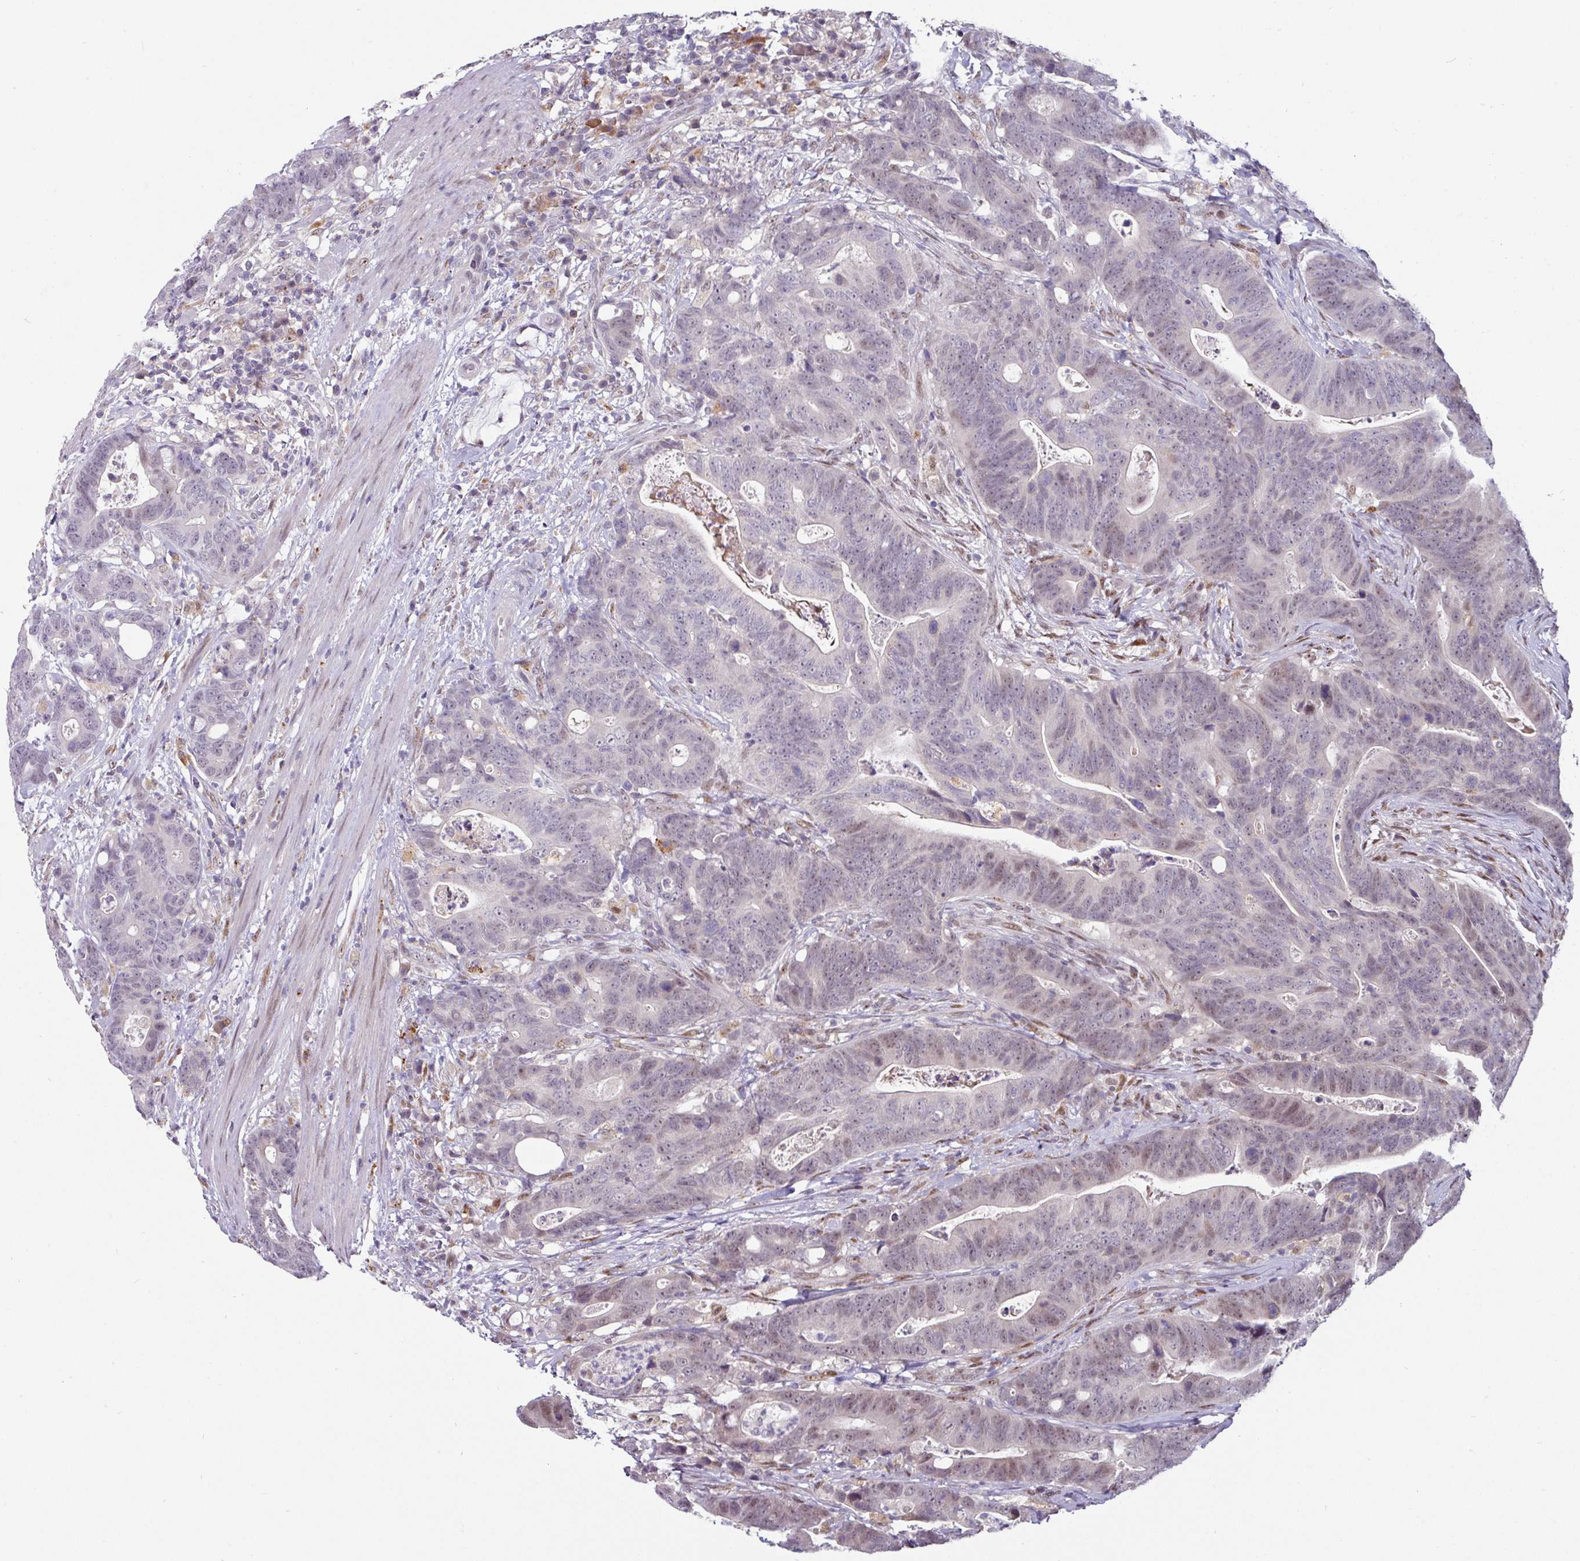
{"staining": {"intensity": "weak", "quantity": "<25%", "location": "nuclear"}, "tissue": "colorectal cancer", "cell_type": "Tumor cells", "image_type": "cancer", "snomed": [{"axis": "morphology", "description": "Adenocarcinoma, NOS"}, {"axis": "topography", "description": "Colon"}], "caption": "Protein analysis of colorectal adenocarcinoma displays no significant expression in tumor cells.", "gene": "SWSAP1", "patient": {"sex": "female", "age": 82}}